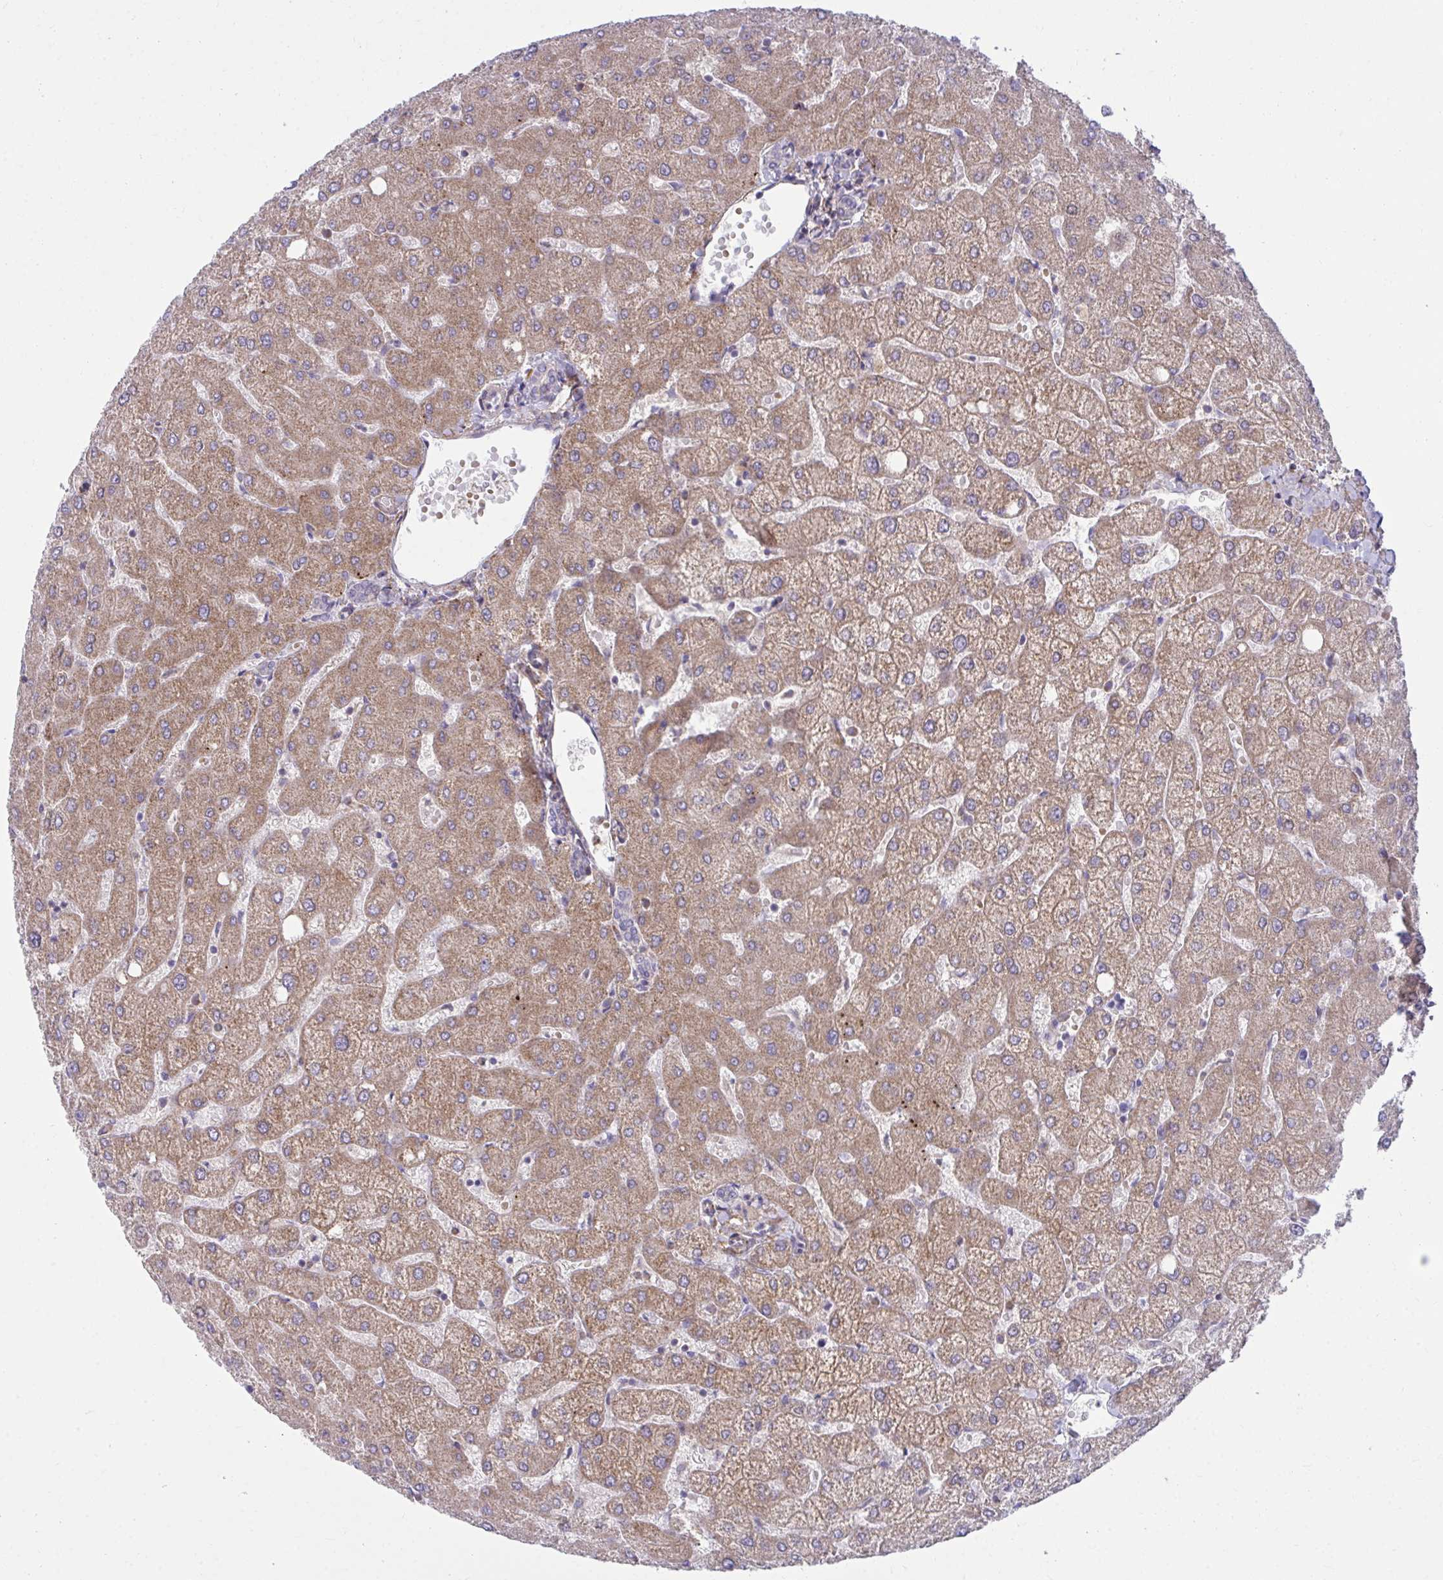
{"staining": {"intensity": "negative", "quantity": "none", "location": "none"}, "tissue": "liver", "cell_type": "Cholangiocytes", "image_type": "normal", "snomed": [{"axis": "morphology", "description": "Normal tissue, NOS"}, {"axis": "topography", "description": "Liver"}], "caption": "An IHC histopathology image of normal liver is shown. There is no staining in cholangiocytes of liver. (Stains: DAB (3,3'-diaminobenzidine) IHC with hematoxylin counter stain, Microscopy: brightfield microscopy at high magnification).", "gene": "C16orf54", "patient": {"sex": "female", "age": 54}}